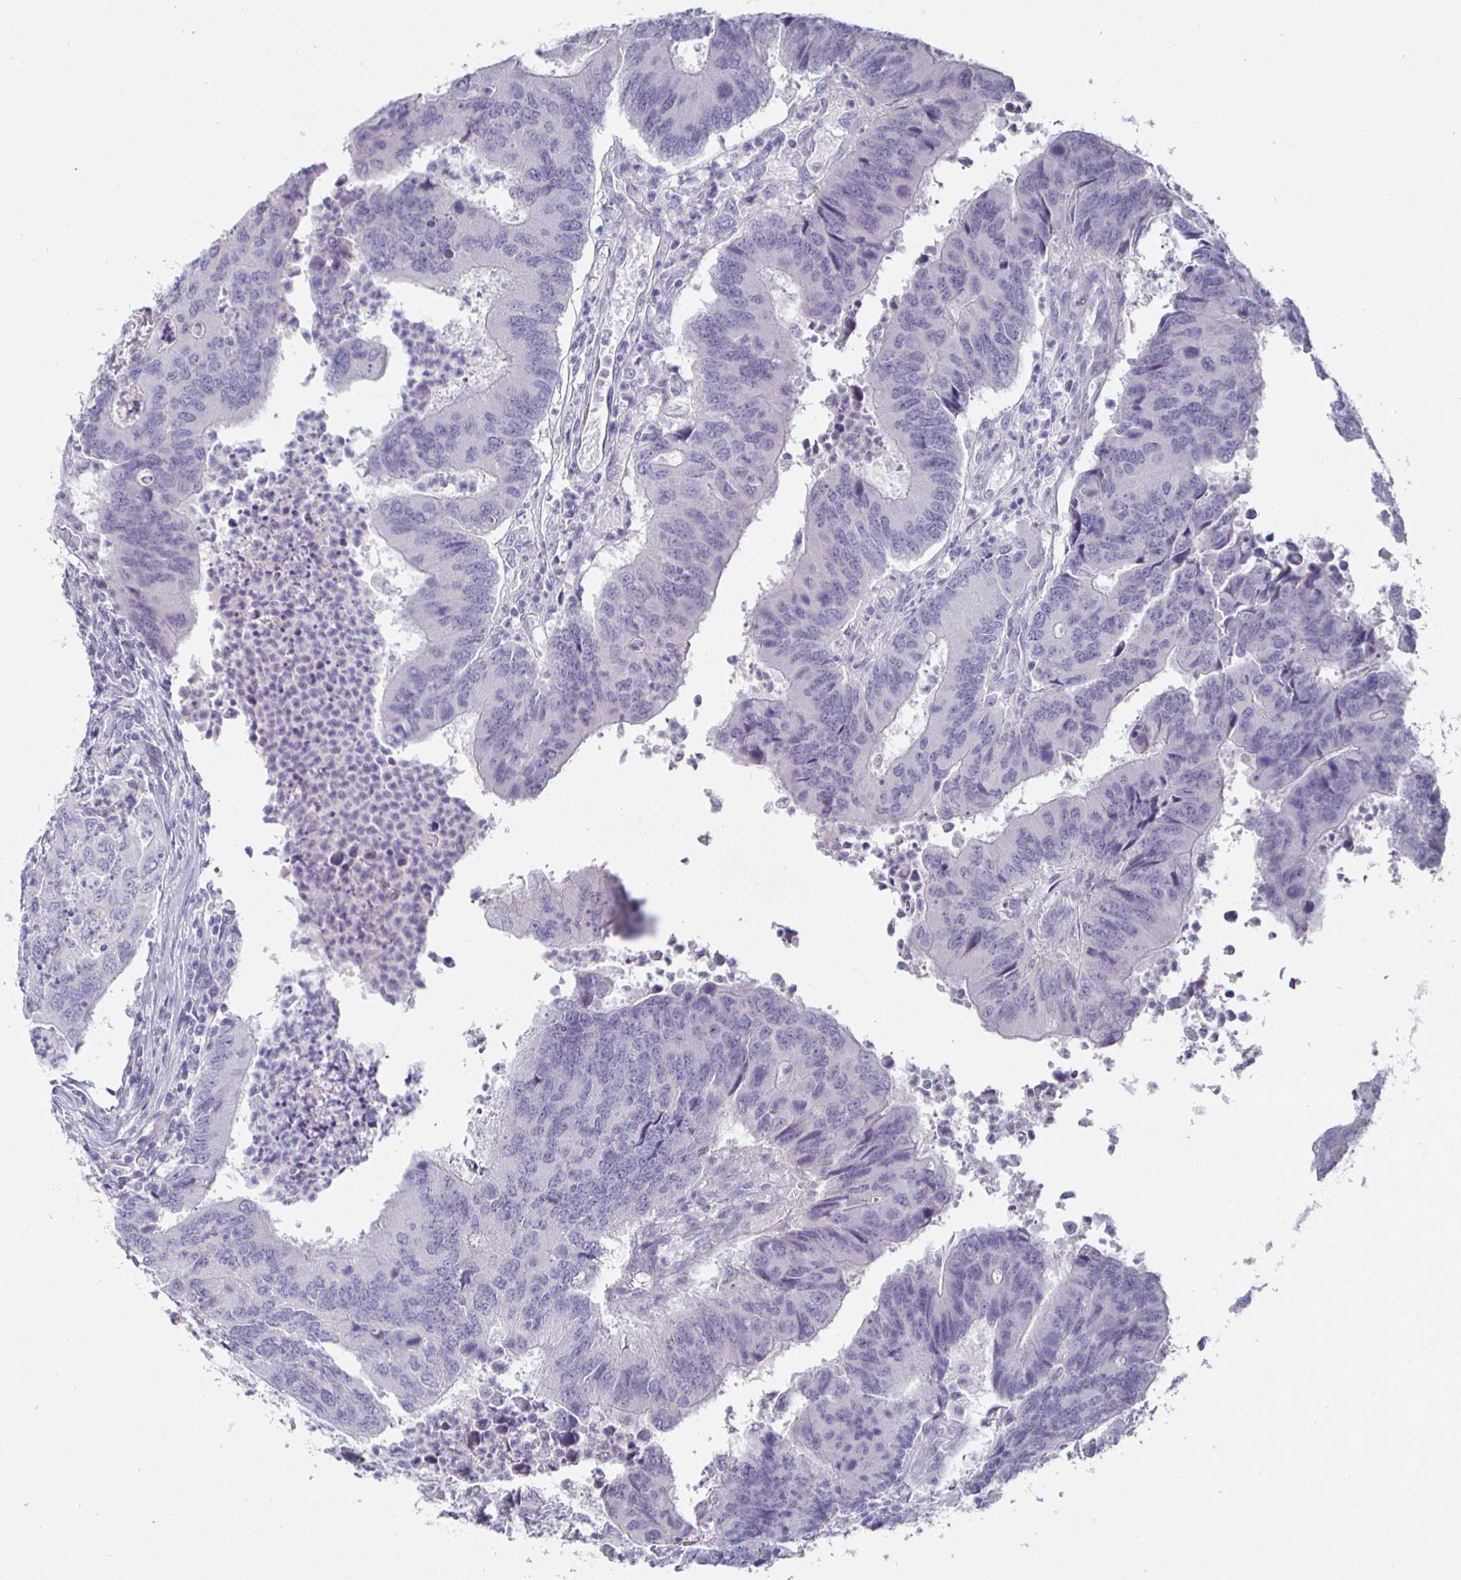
{"staining": {"intensity": "negative", "quantity": "none", "location": "none"}, "tissue": "colorectal cancer", "cell_type": "Tumor cells", "image_type": "cancer", "snomed": [{"axis": "morphology", "description": "Adenocarcinoma, NOS"}, {"axis": "topography", "description": "Colon"}], "caption": "High magnification brightfield microscopy of adenocarcinoma (colorectal) stained with DAB (brown) and counterstained with hematoxylin (blue): tumor cells show no significant staining.", "gene": "ENPP1", "patient": {"sex": "female", "age": 67}}